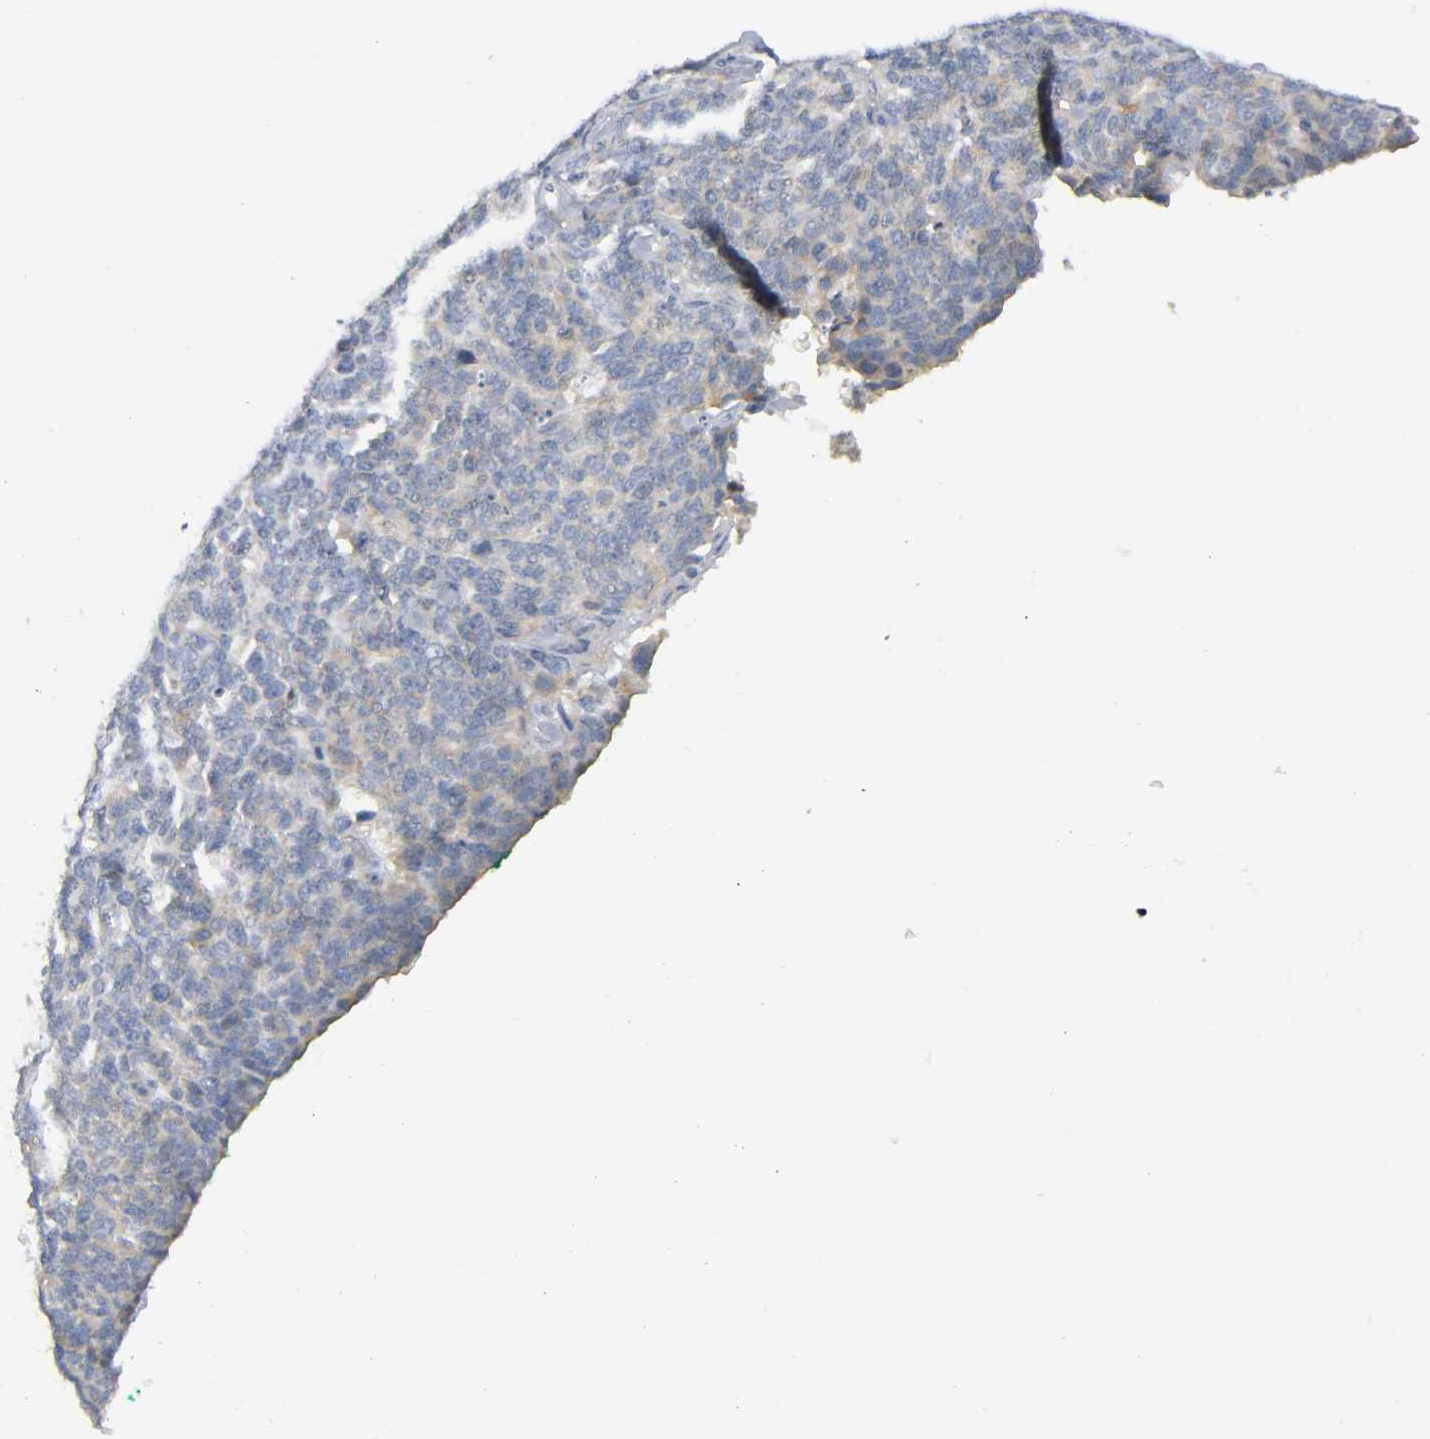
{"staining": {"intensity": "weak", "quantity": ">75%", "location": "cytoplasmic/membranous"}, "tissue": "lung cancer", "cell_type": "Tumor cells", "image_type": "cancer", "snomed": [{"axis": "morphology", "description": "Neoplasm, malignant, NOS"}, {"axis": "topography", "description": "Lung"}], "caption": "IHC photomicrograph of human malignant neoplasm (lung) stained for a protein (brown), which displays low levels of weak cytoplasmic/membranous expression in about >75% of tumor cells.", "gene": "NOVA1", "patient": {"sex": "female", "age": 58}}